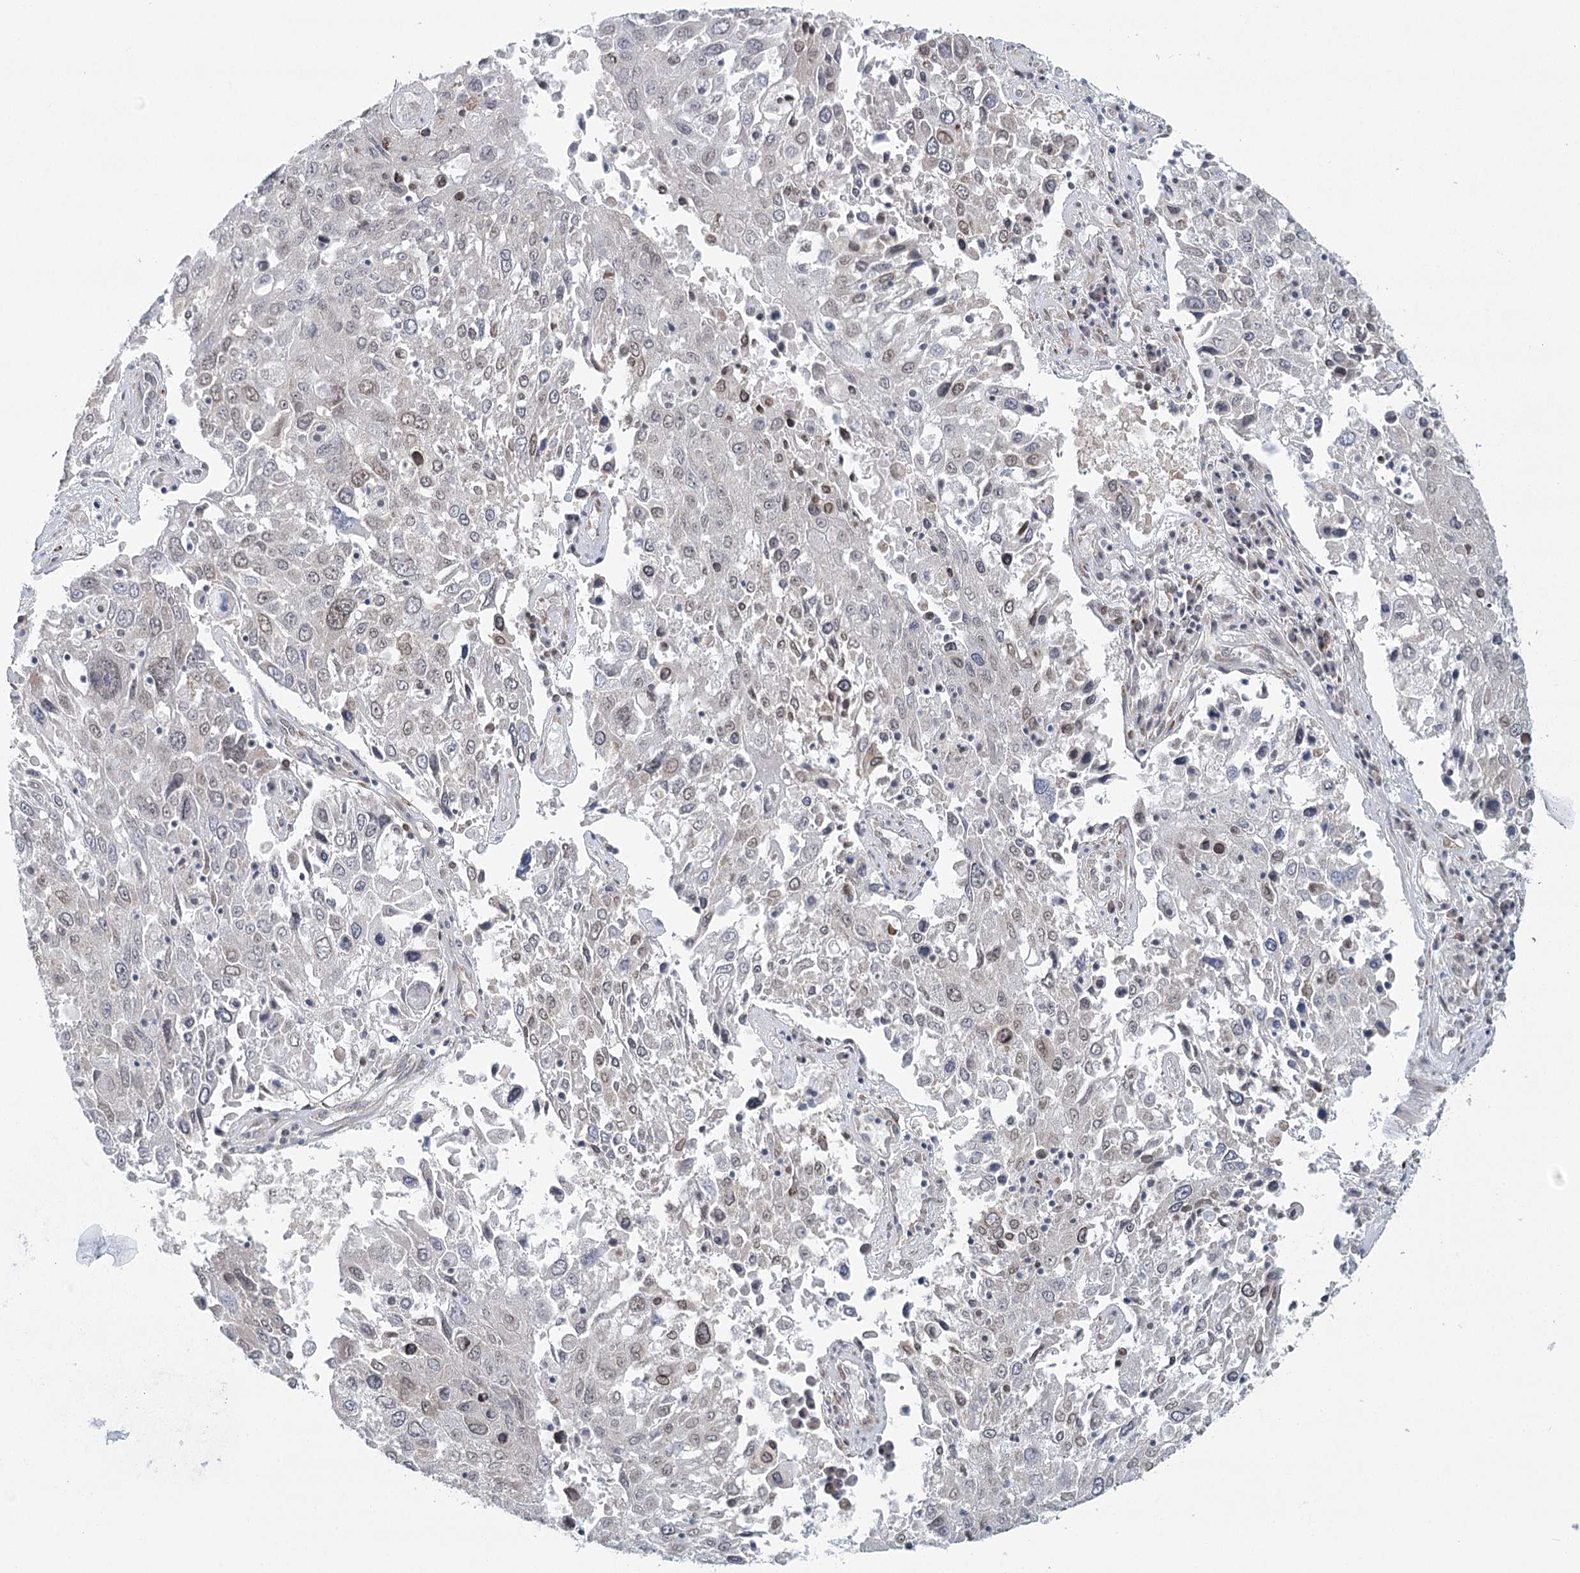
{"staining": {"intensity": "negative", "quantity": "none", "location": "none"}, "tissue": "lung cancer", "cell_type": "Tumor cells", "image_type": "cancer", "snomed": [{"axis": "morphology", "description": "Squamous cell carcinoma, NOS"}, {"axis": "topography", "description": "Lung"}], "caption": "Tumor cells show no significant protein staining in lung cancer (squamous cell carcinoma).", "gene": "MED28", "patient": {"sex": "male", "age": 65}}